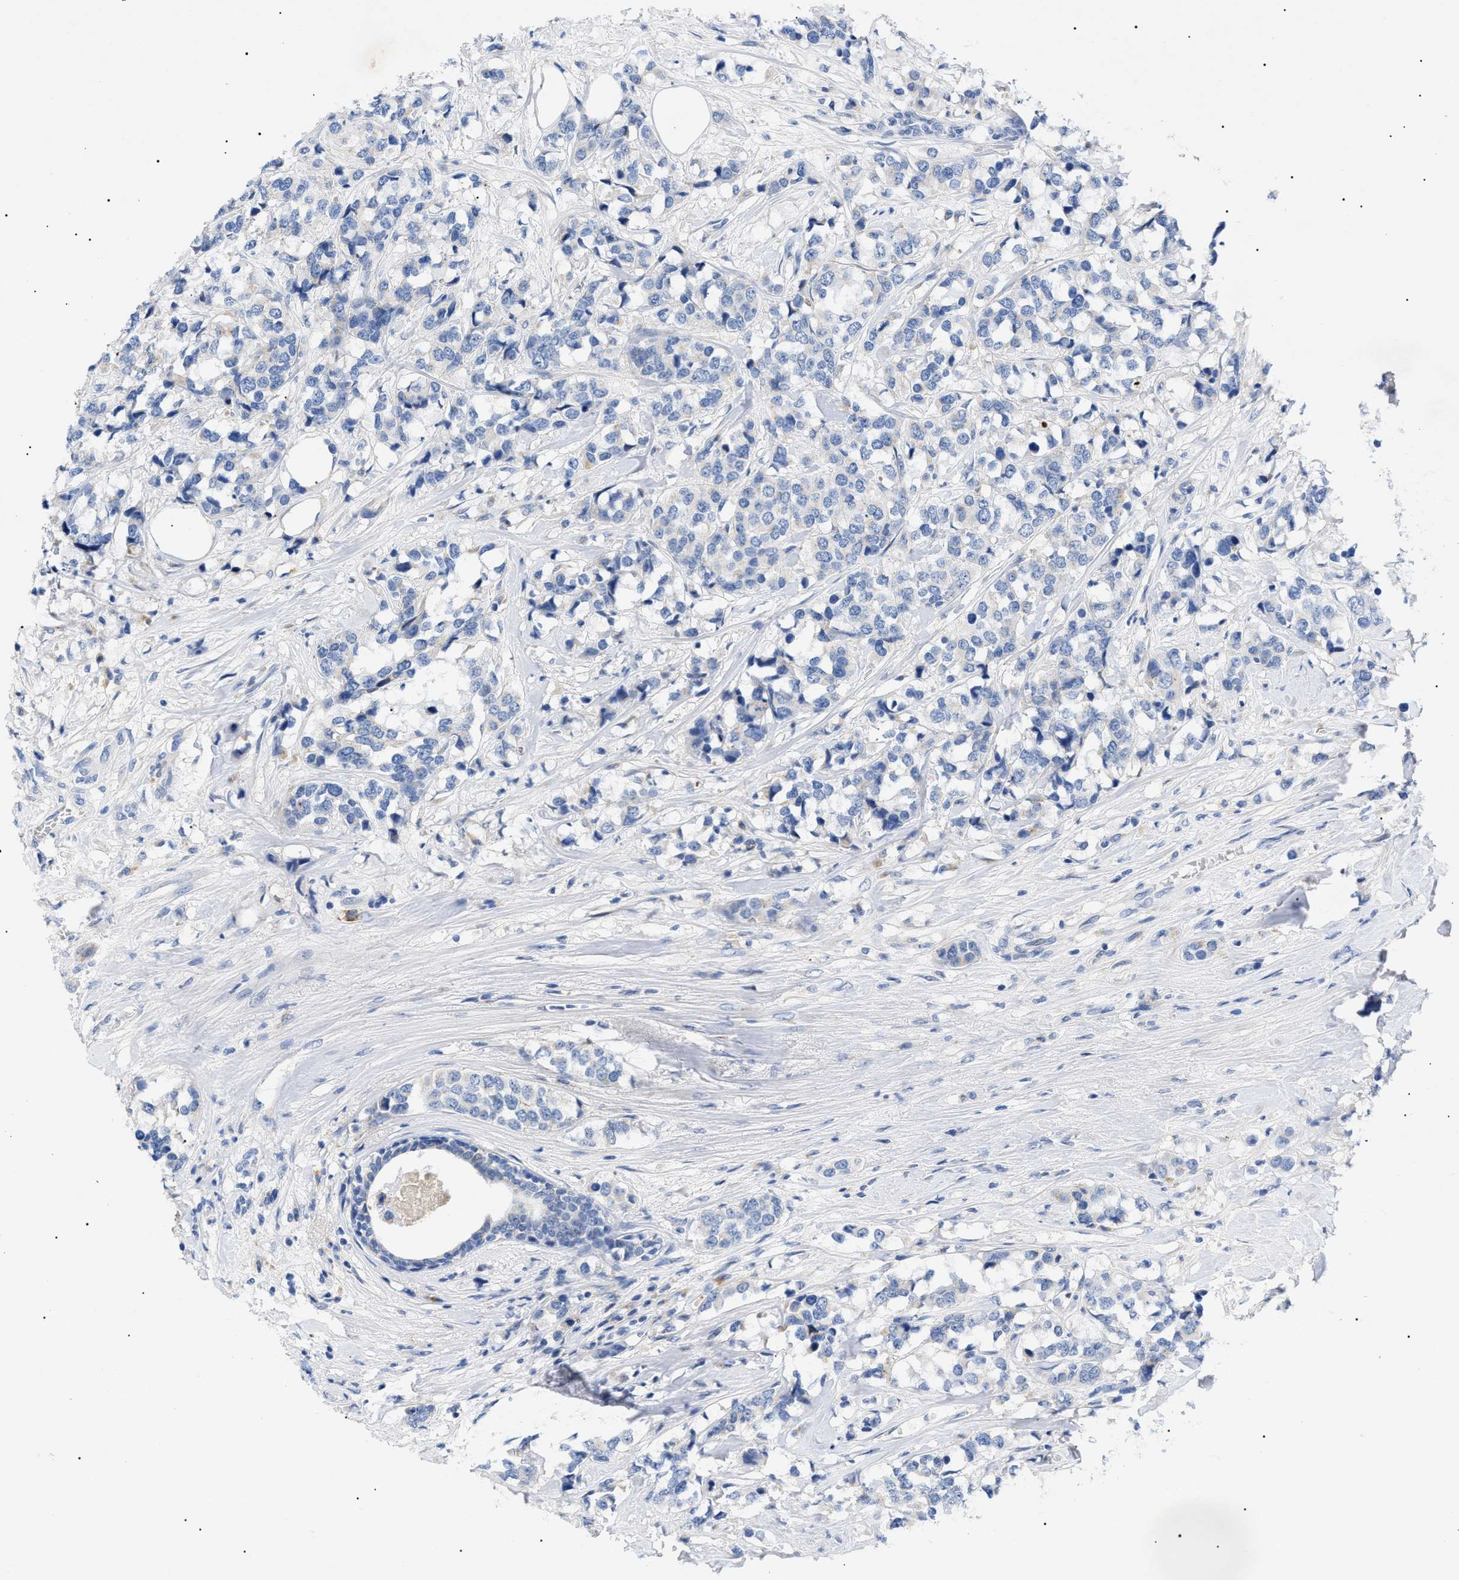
{"staining": {"intensity": "negative", "quantity": "none", "location": "none"}, "tissue": "breast cancer", "cell_type": "Tumor cells", "image_type": "cancer", "snomed": [{"axis": "morphology", "description": "Lobular carcinoma"}, {"axis": "topography", "description": "Breast"}], "caption": "Photomicrograph shows no protein staining in tumor cells of lobular carcinoma (breast) tissue.", "gene": "ACKR1", "patient": {"sex": "female", "age": 59}}